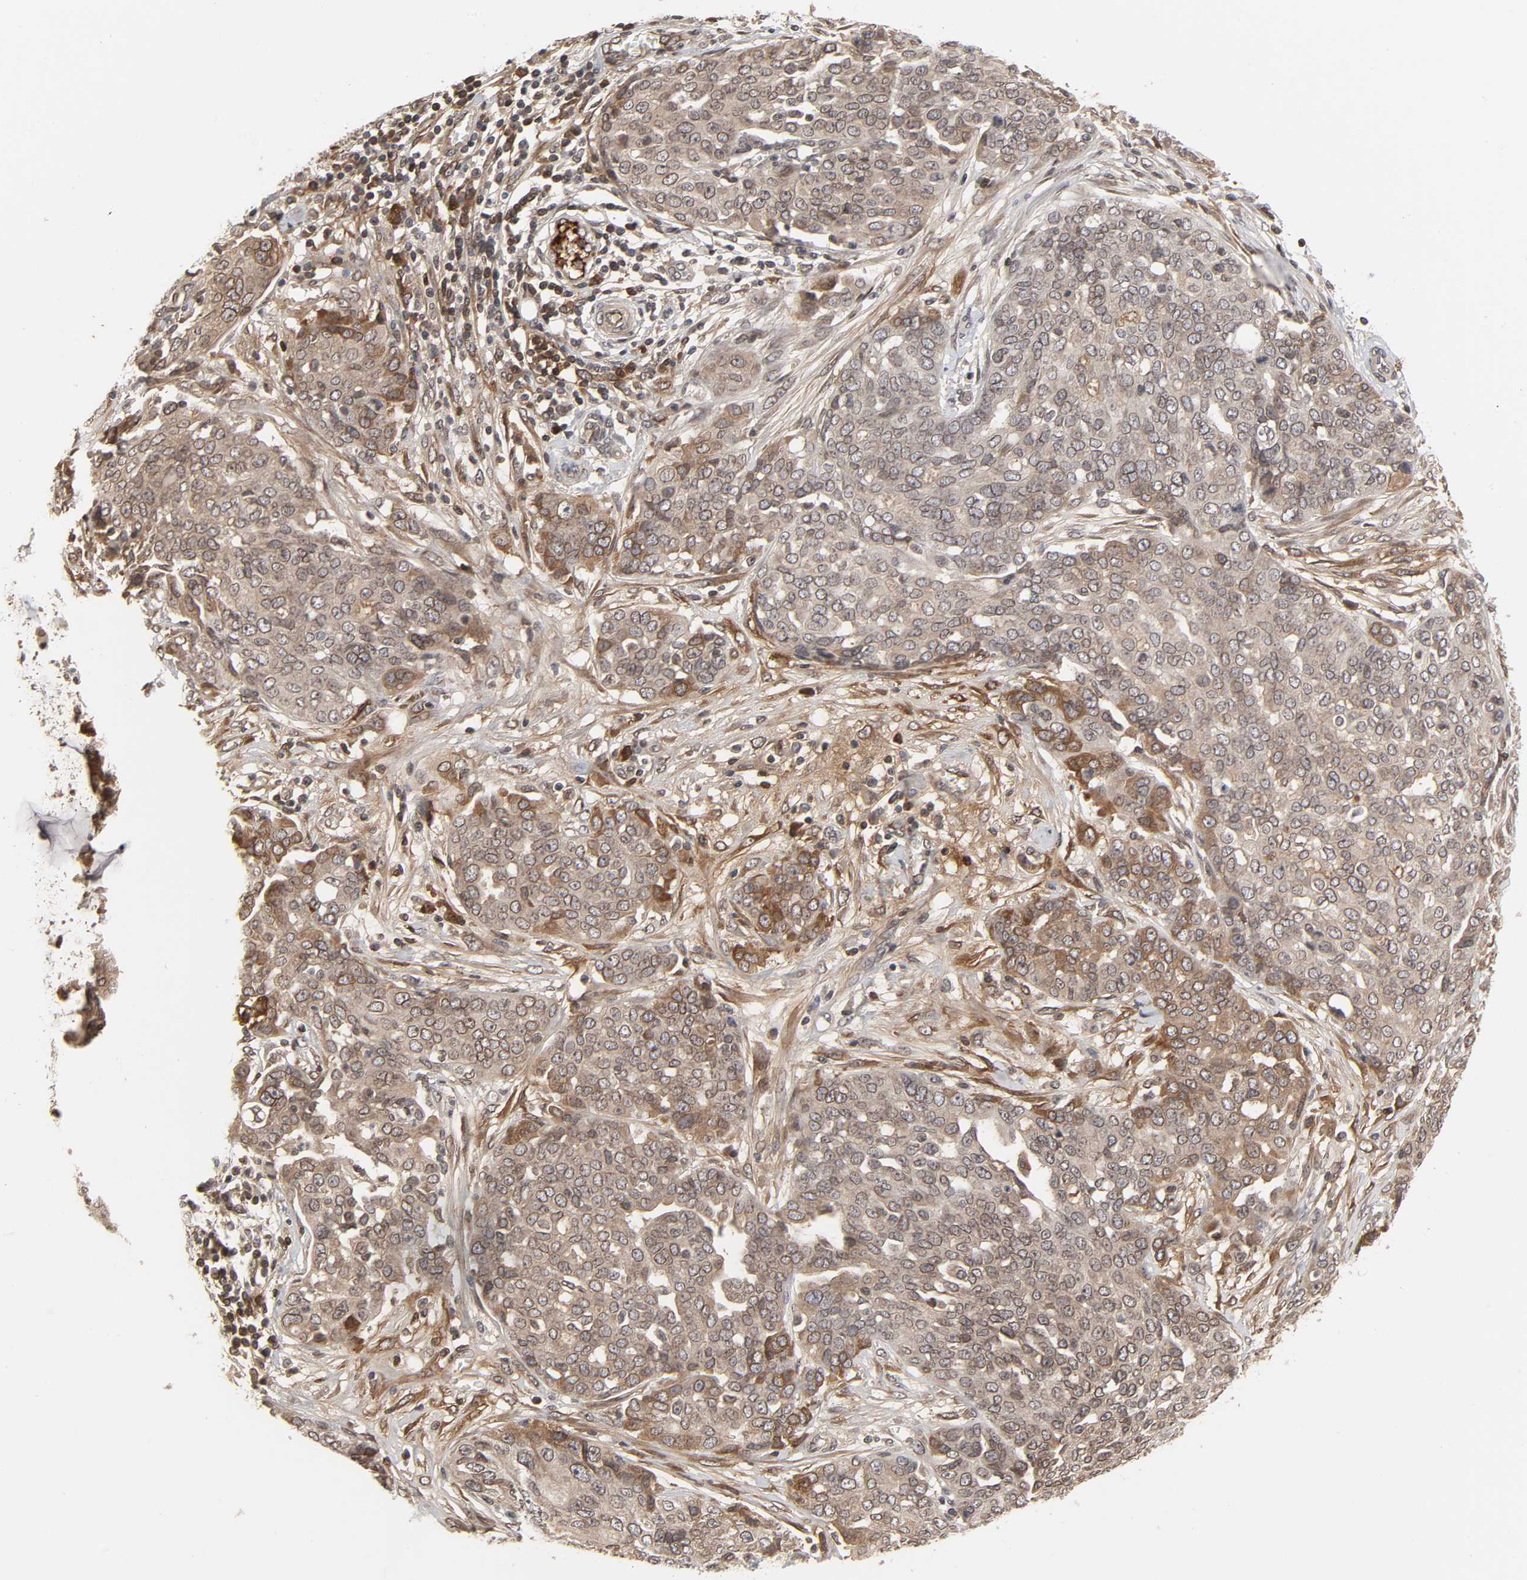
{"staining": {"intensity": "moderate", "quantity": ">75%", "location": "cytoplasmic/membranous,nuclear"}, "tissue": "ovarian cancer", "cell_type": "Tumor cells", "image_type": "cancer", "snomed": [{"axis": "morphology", "description": "Cystadenocarcinoma, serous, NOS"}, {"axis": "topography", "description": "Soft tissue"}, {"axis": "topography", "description": "Ovary"}], "caption": "Serous cystadenocarcinoma (ovarian) stained for a protein shows moderate cytoplasmic/membranous and nuclear positivity in tumor cells.", "gene": "CPN2", "patient": {"sex": "female", "age": 57}}